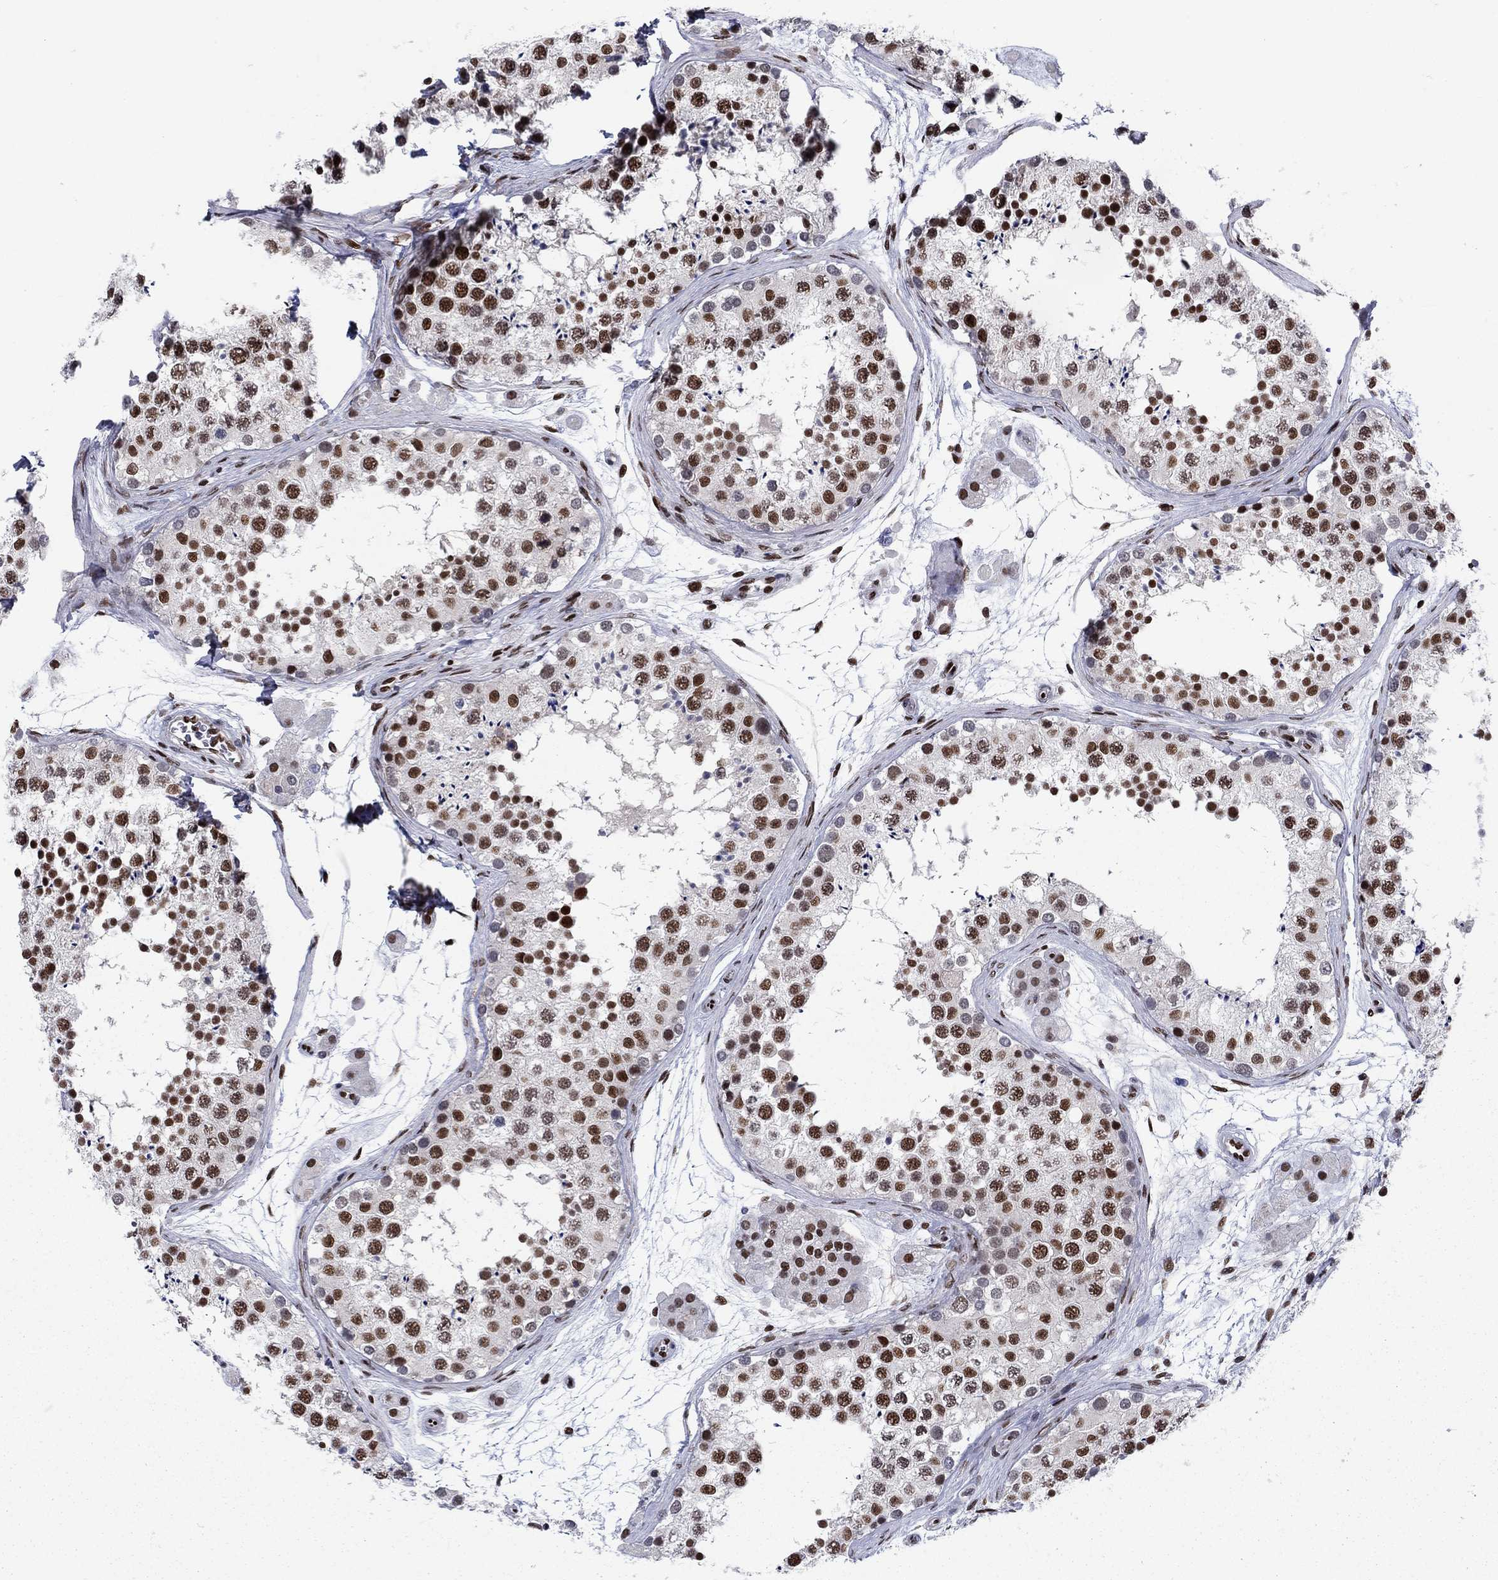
{"staining": {"intensity": "strong", "quantity": ">75%", "location": "nuclear"}, "tissue": "testis", "cell_type": "Cells in seminiferous ducts", "image_type": "normal", "snomed": [{"axis": "morphology", "description": "Normal tissue, NOS"}, {"axis": "topography", "description": "Testis"}], "caption": "Protein expression by immunohistochemistry (IHC) displays strong nuclear staining in approximately >75% of cells in seminiferous ducts in benign testis.", "gene": "RPRD1B", "patient": {"sex": "male", "age": 41}}